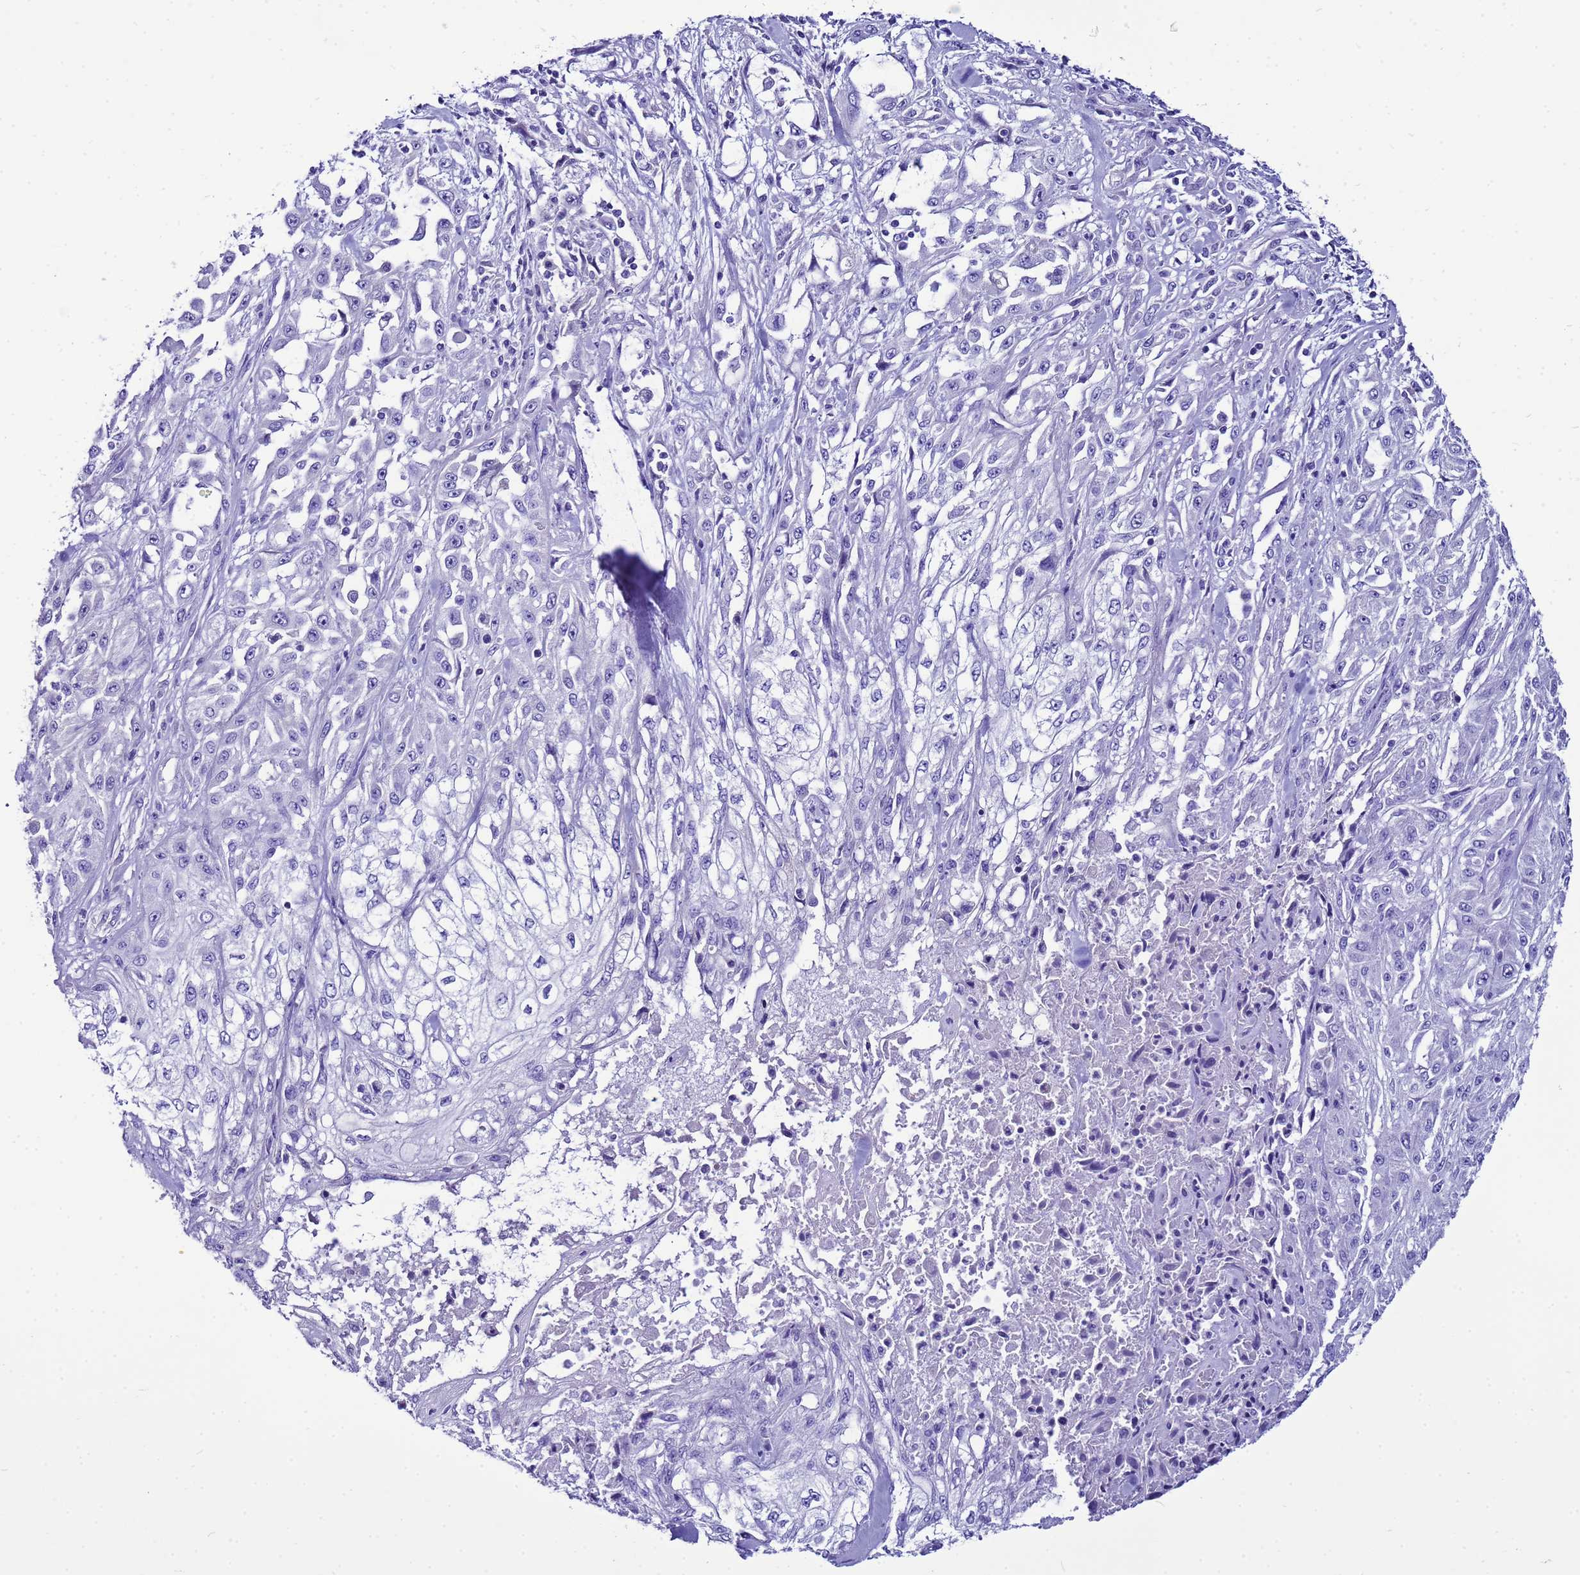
{"staining": {"intensity": "negative", "quantity": "none", "location": "none"}, "tissue": "skin cancer", "cell_type": "Tumor cells", "image_type": "cancer", "snomed": [{"axis": "morphology", "description": "Squamous cell carcinoma, NOS"}, {"axis": "morphology", "description": "Squamous cell carcinoma, metastatic, NOS"}, {"axis": "topography", "description": "Skin"}, {"axis": "topography", "description": "Lymph node"}], "caption": "The immunohistochemistry micrograph has no significant staining in tumor cells of squamous cell carcinoma (skin) tissue. Brightfield microscopy of immunohistochemistry stained with DAB (brown) and hematoxylin (blue), captured at high magnification.", "gene": "BEST2", "patient": {"sex": "male", "age": 75}}